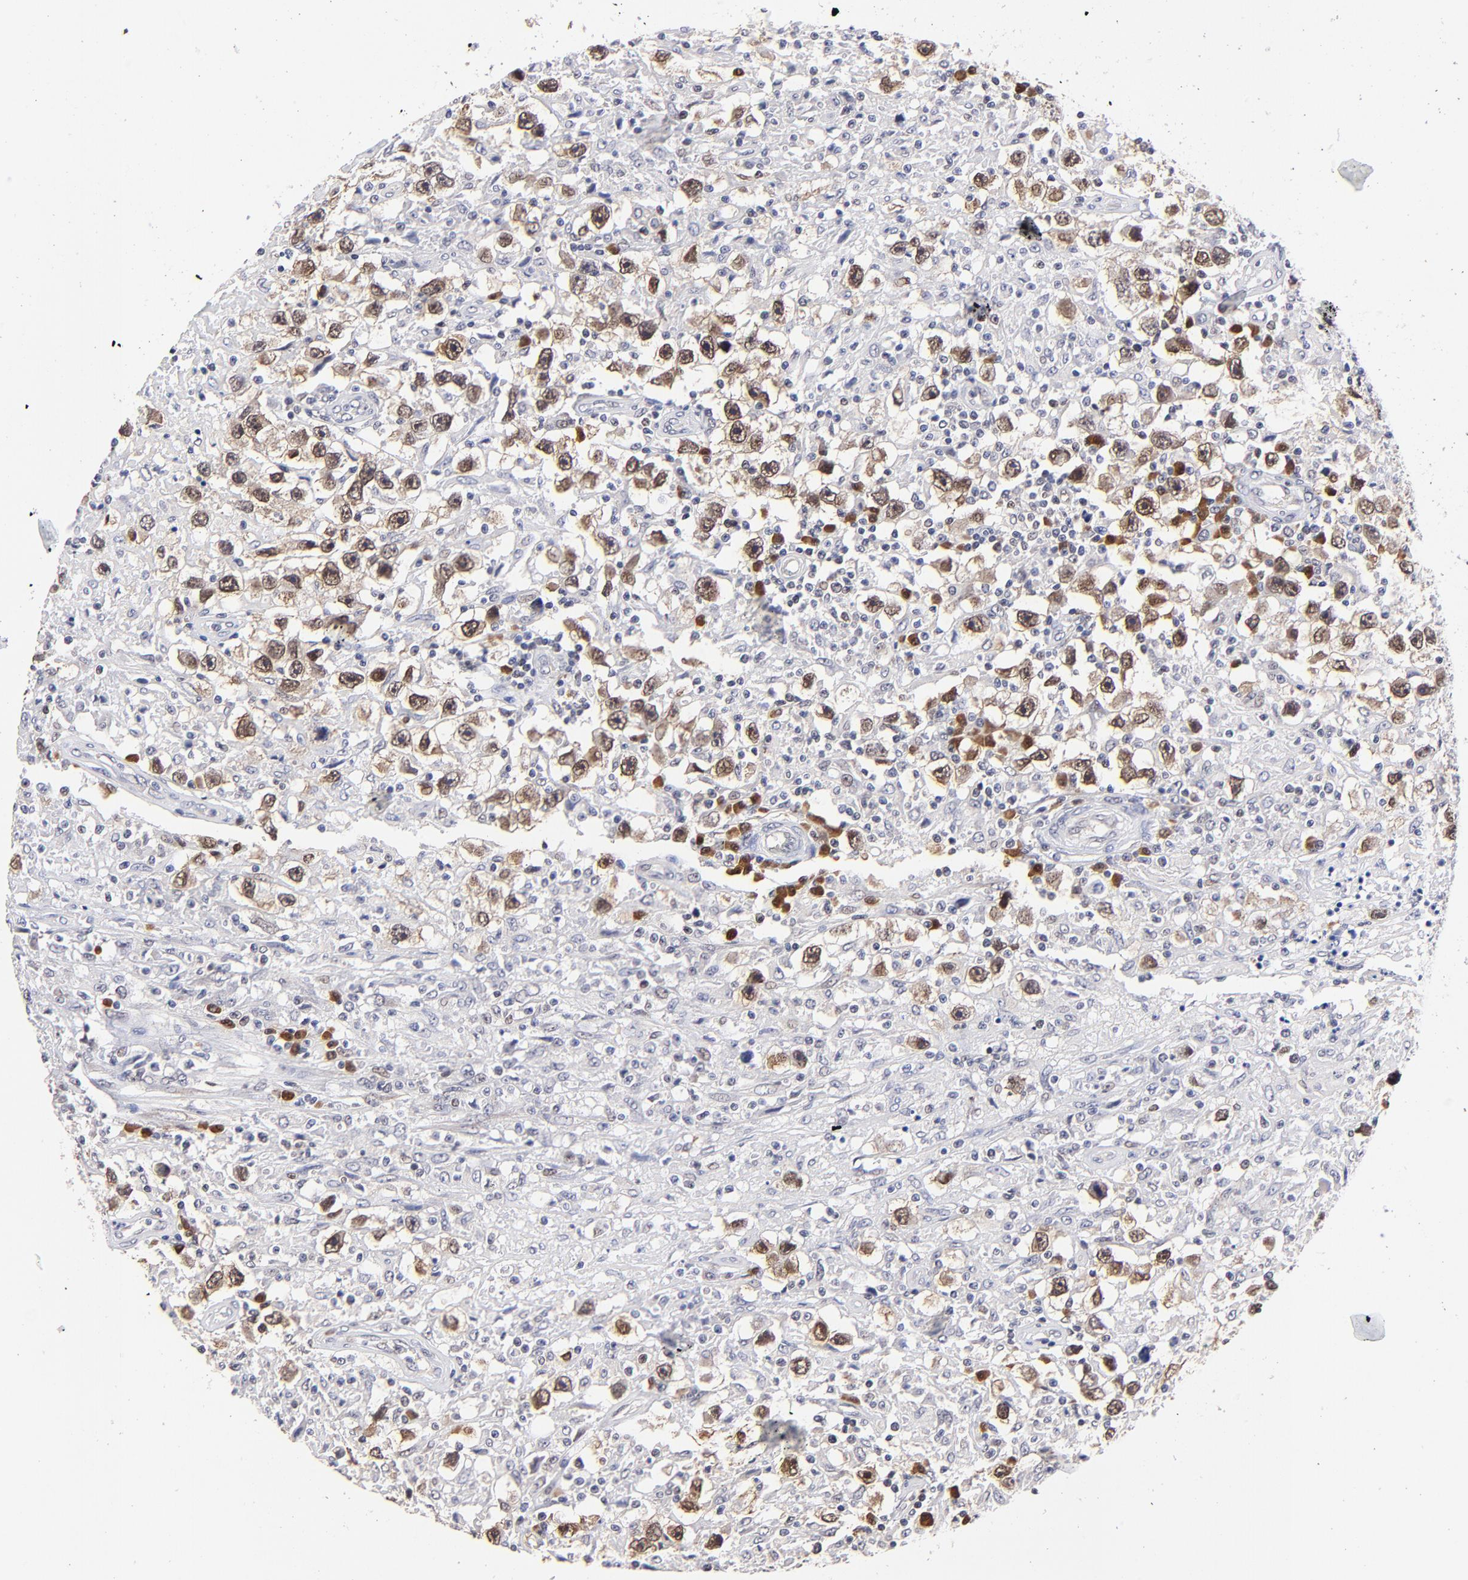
{"staining": {"intensity": "strong", "quantity": ">75%", "location": "cytoplasmic/membranous,nuclear"}, "tissue": "testis cancer", "cell_type": "Tumor cells", "image_type": "cancer", "snomed": [{"axis": "morphology", "description": "Seminoma, NOS"}, {"axis": "topography", "description": "Testis"}], "caption": "This histopathology image displays immunohistochemistry (IHC) staining of testis seminoma, with high strong cytoplasmic/membranous and nuclear expression in about >75% of tumor cells.", "gene": "ZNF155", "patient": {"sex": "male", "age": 34}}